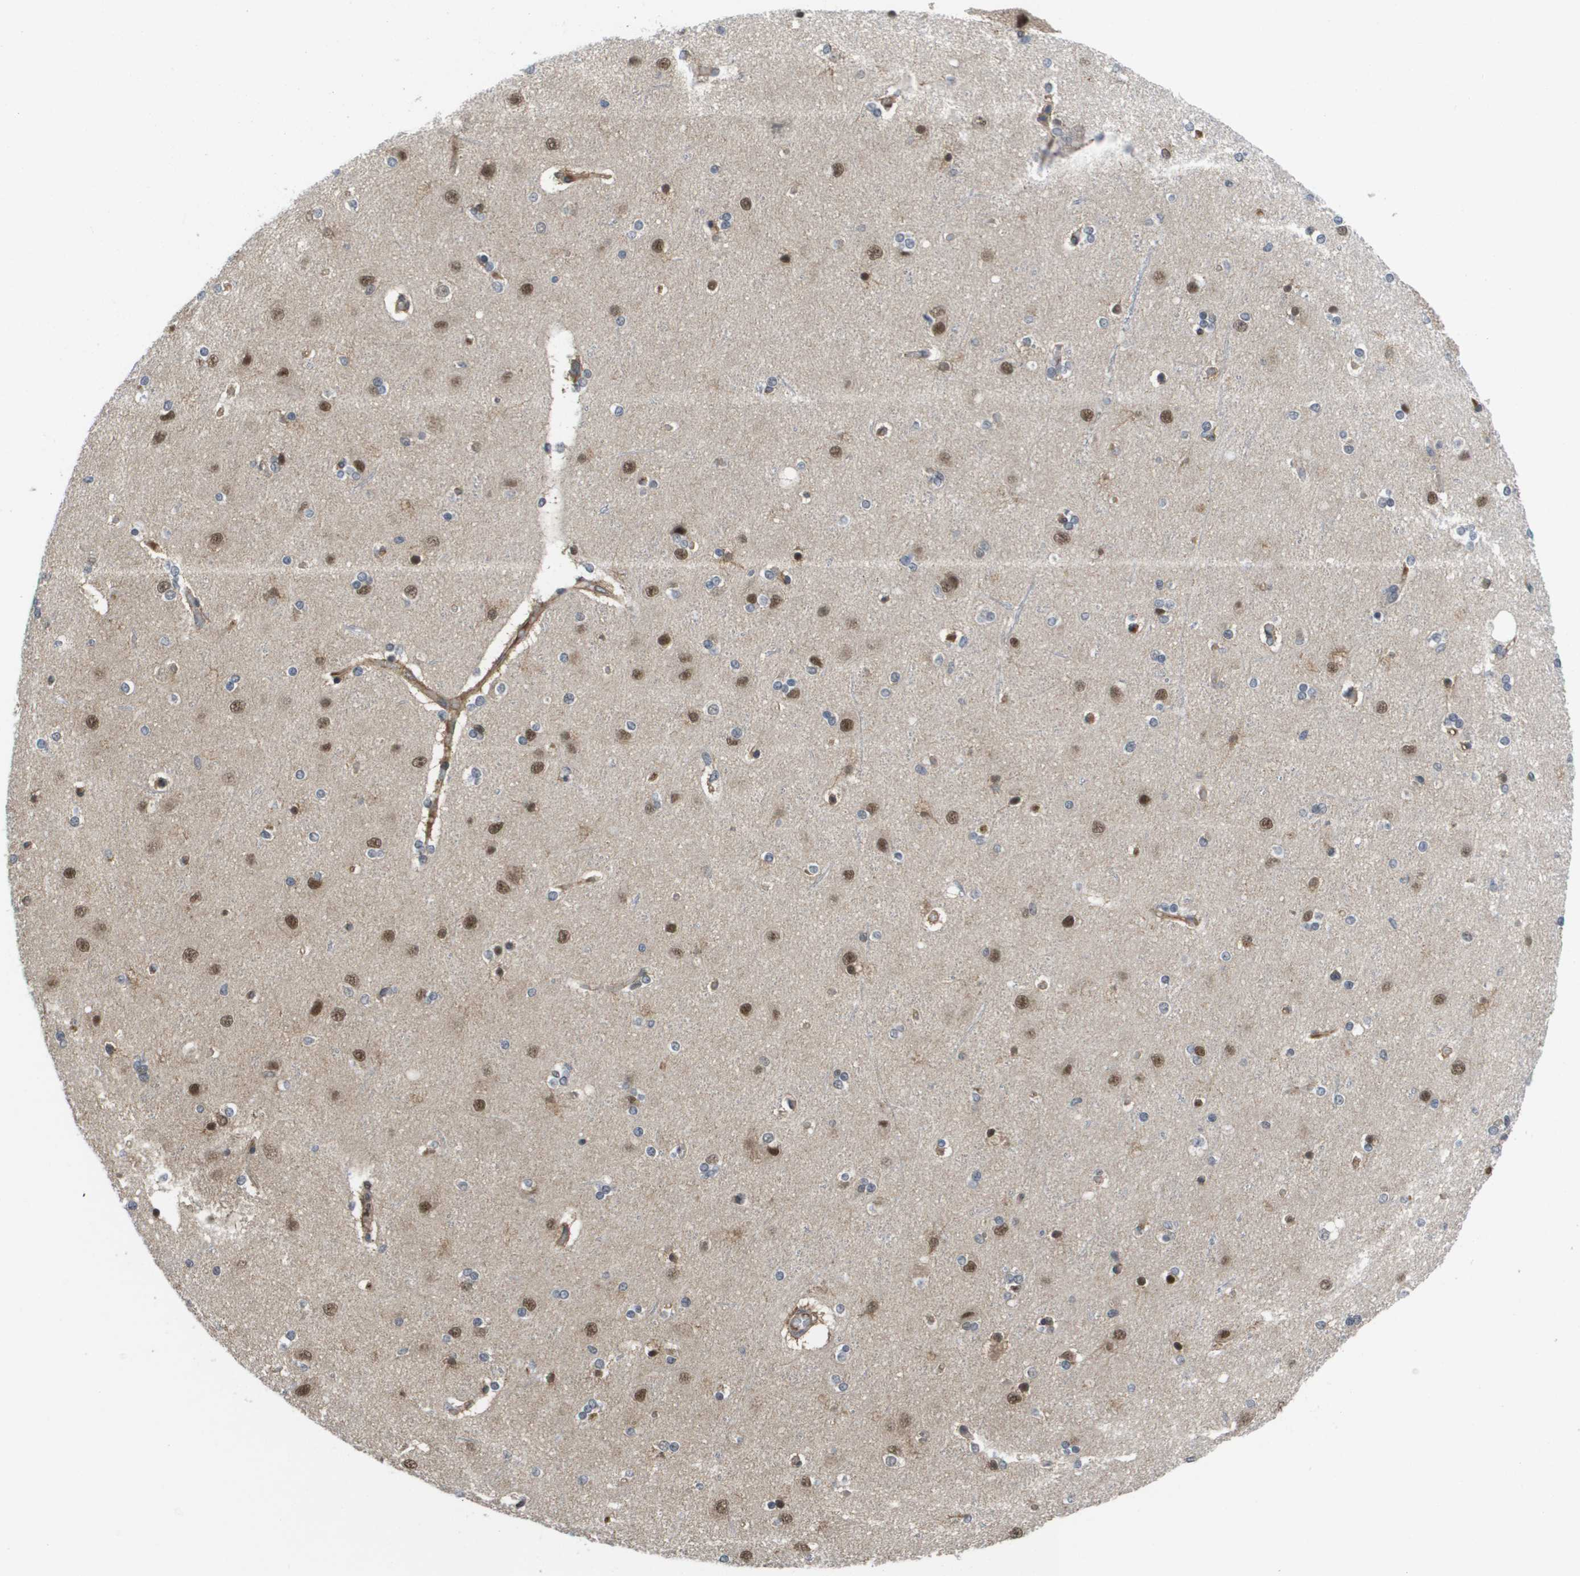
{"staining": {"intensity": "moderate", "quantity": ">75%", "location": "cytoplasmic/membranous"}, "tissue": "cerebral cortex", "cell_type": "Endothelial cells", "image_type": "normal", "snomed": [{"axis": "morphology", "description": "Normal tissue, NOS"}, {"axis": "topography", "description": "Cerebral cortex"}], "caption": "IHC (DAB) staining of unremarkable cerebral cortex demonstrates moderate cytoplasmic/membranous protein staining in about >75% of endothelial cells. Using DAB (brown) and hematoxylin (blue) stains, captured at high magnification using brightfield microscopy.", "gene": "AMBRA1", "patient": {"sex": "female", "age": 54}}